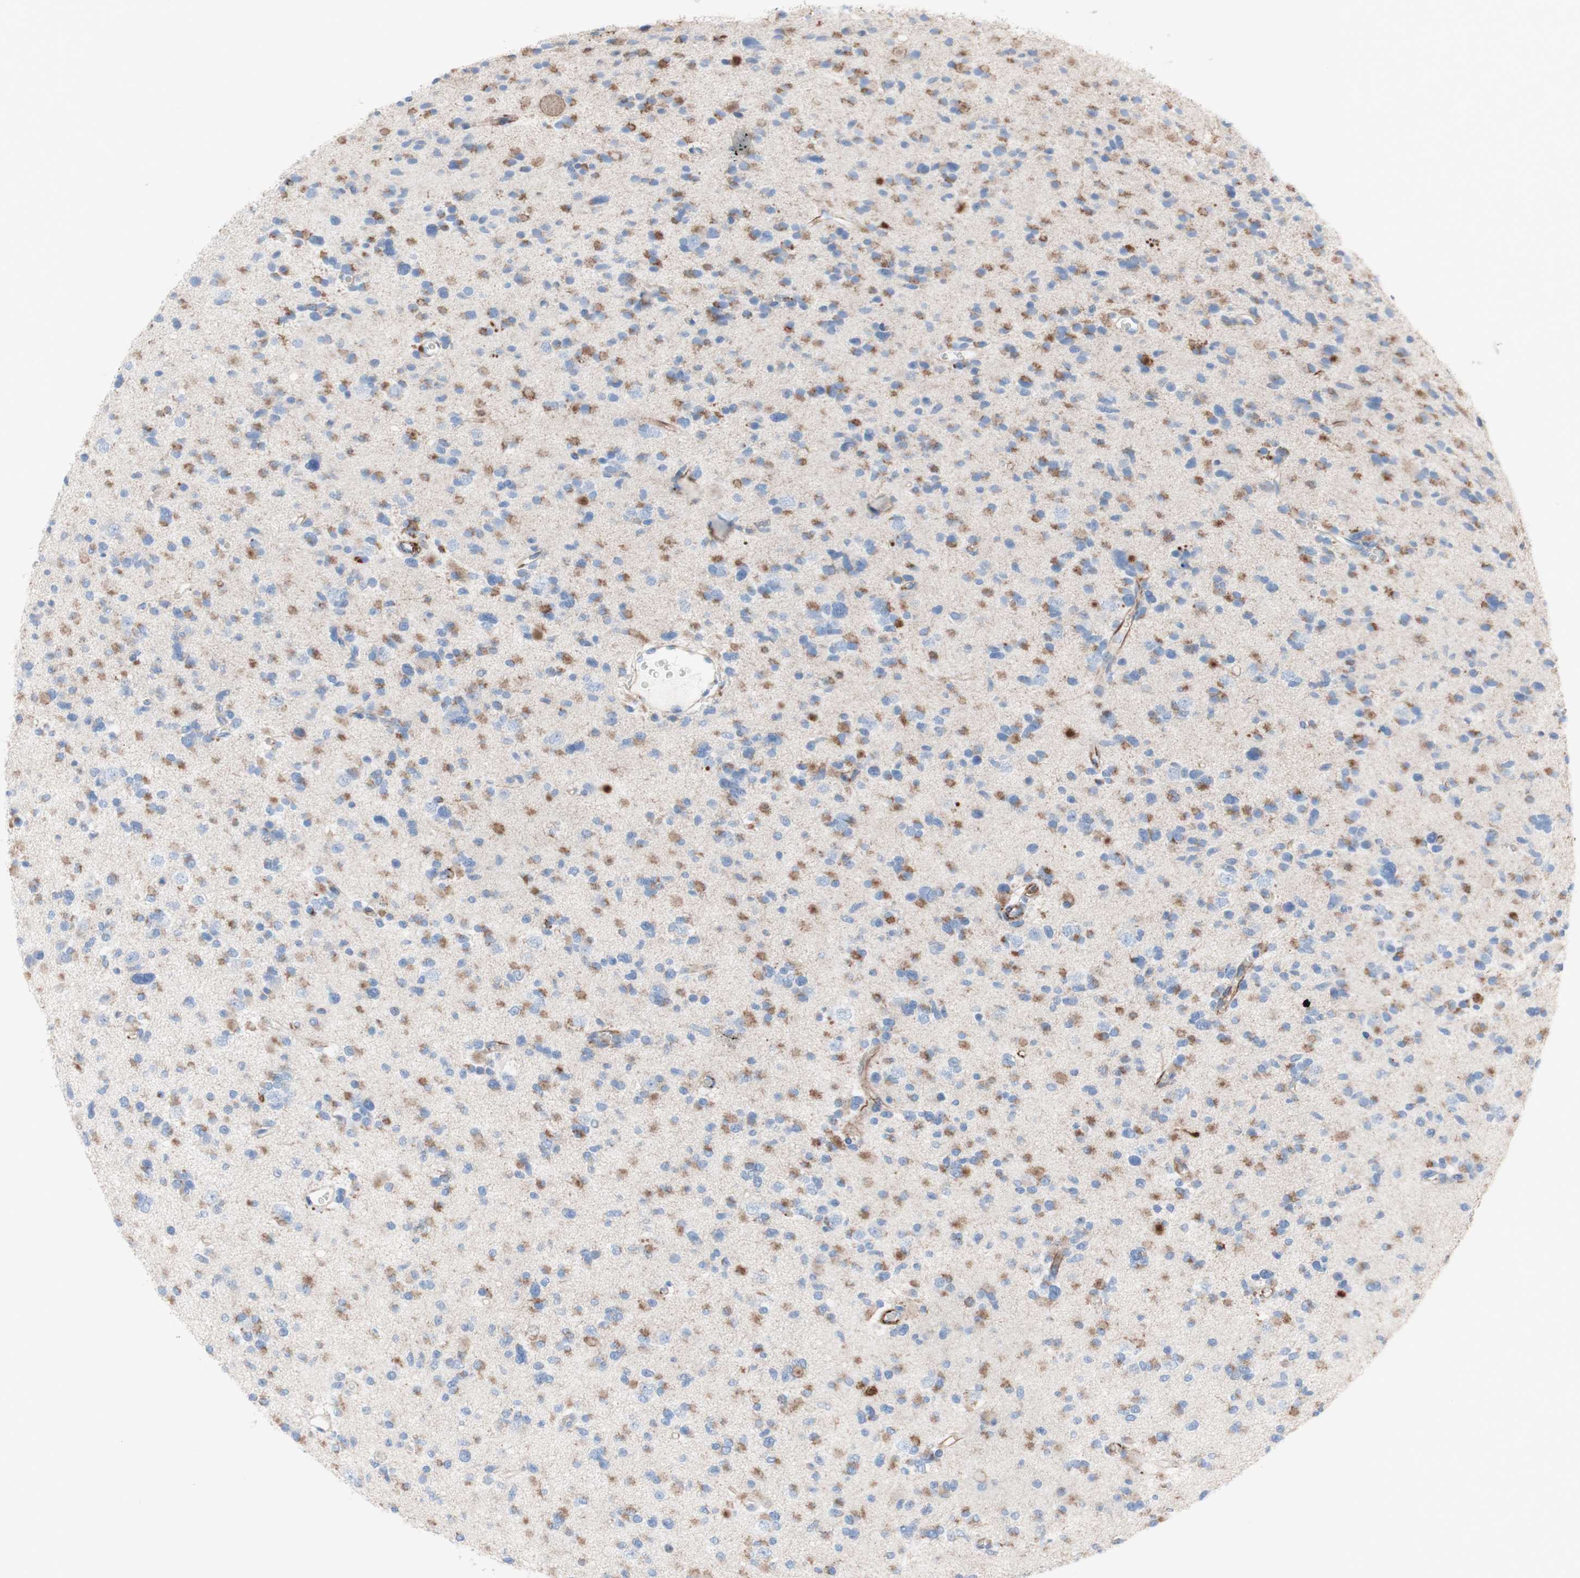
{"staining": {"intensity": "moderate", "quantity": "25%-75%", "location": "cytoplasmic/membranous"}, "tissue": "glioma", "cell_type": "Tumor cells", "image_type": "cancer", "snomed": [{"axis": "morphology", "description": "Glioma, malignant, Low grade"}, {"axis": "topography", "description": "Brain"}], "caption": "Immunohistochemical staining of human malignant glioma (low-grade) shows medium levels of moderate cytoplasmic/membranous protein positivity in approximately 25%-75% of tumor cells.", "gene": "AGPAT5", "patient": {"sex": "female", "age": 22}}